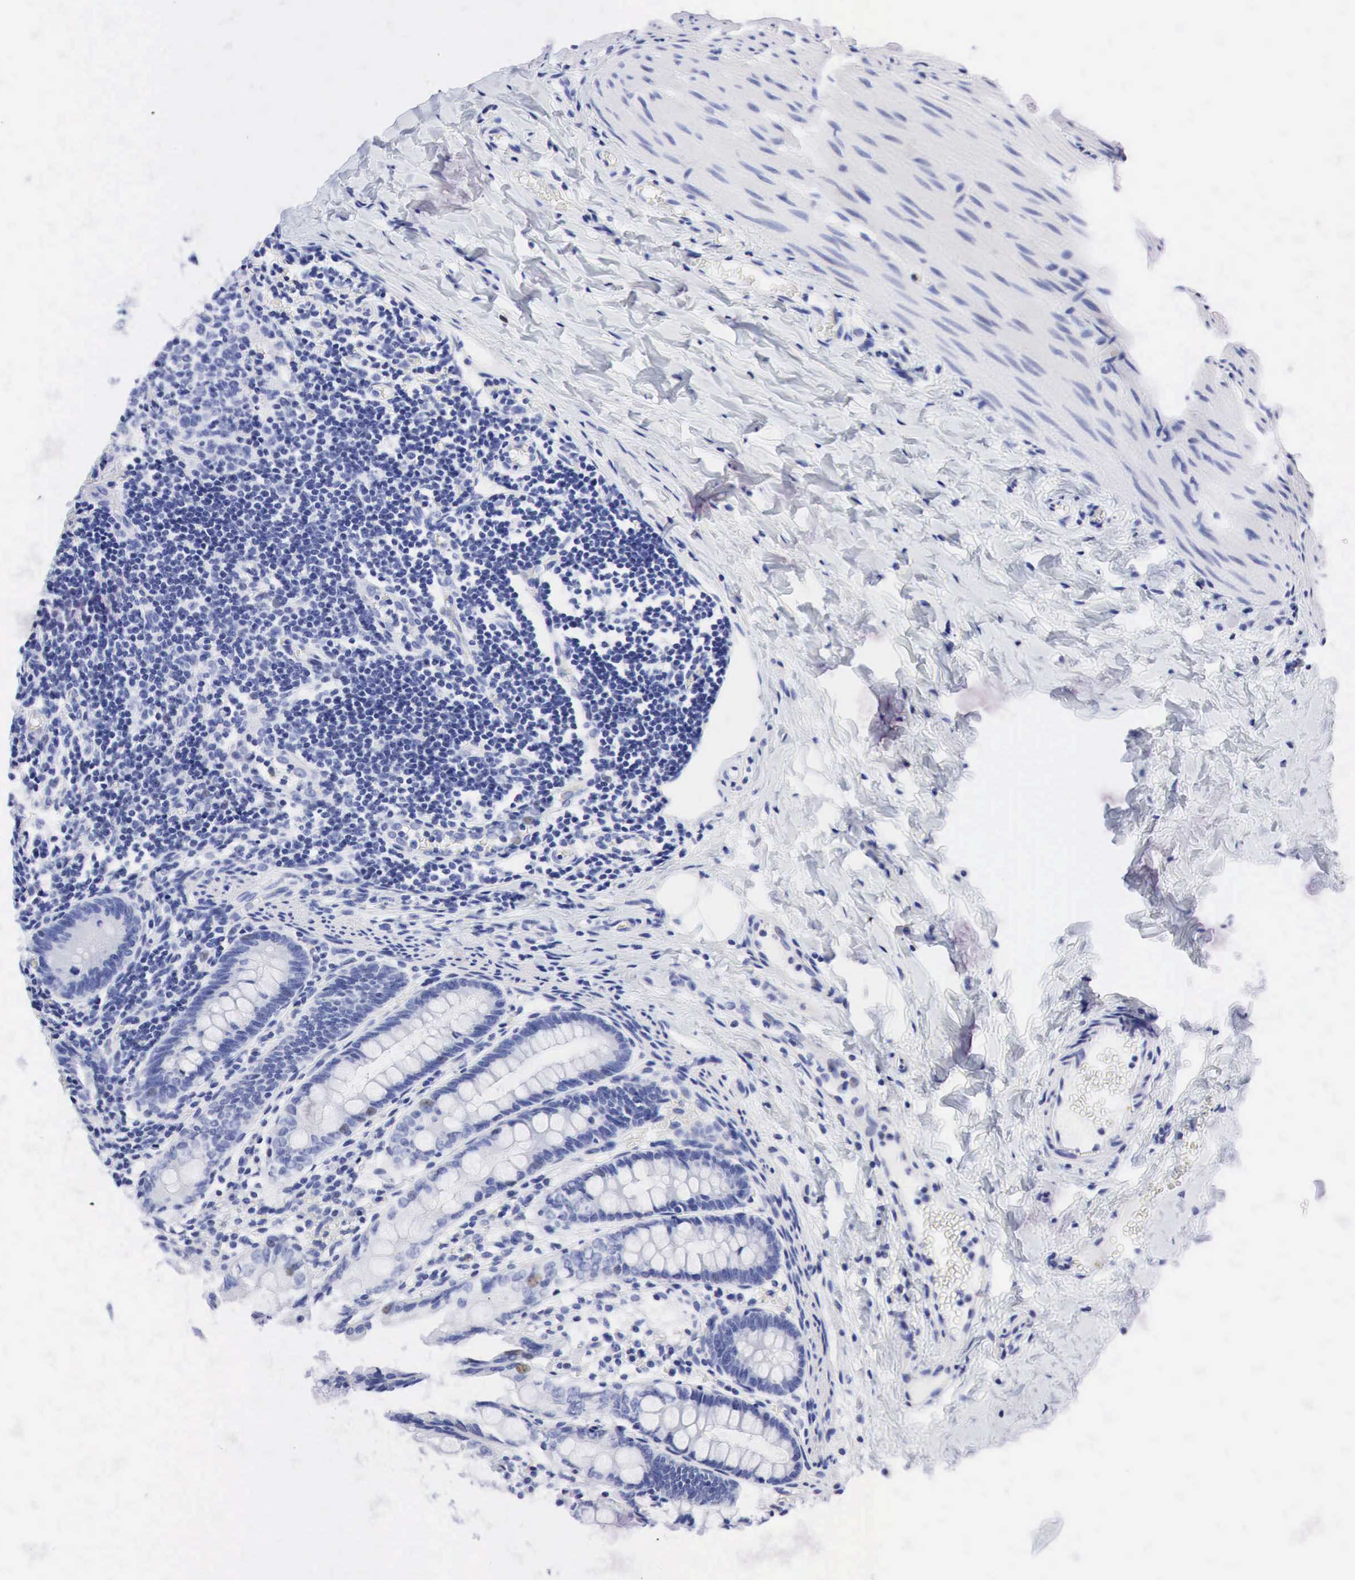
{"staining": {"intensity": "negative", "quantity": "none", "location": "none"}, "tissue": "colon", "cell_type": "Endothelial cells", "image_type": "normal", "snomed": [{"axis": "morphology", "description": "Normal tissue, NOS"}, {"axis": "topography", "description": "Colon"}], "caption": "DAB immunohistochemical staining of normal human colon displays no significant positivity in endothelial cells. Nuclei are stained in blue.", "gene": "PTH", "patient": {"sex": "male", "age": 1}}